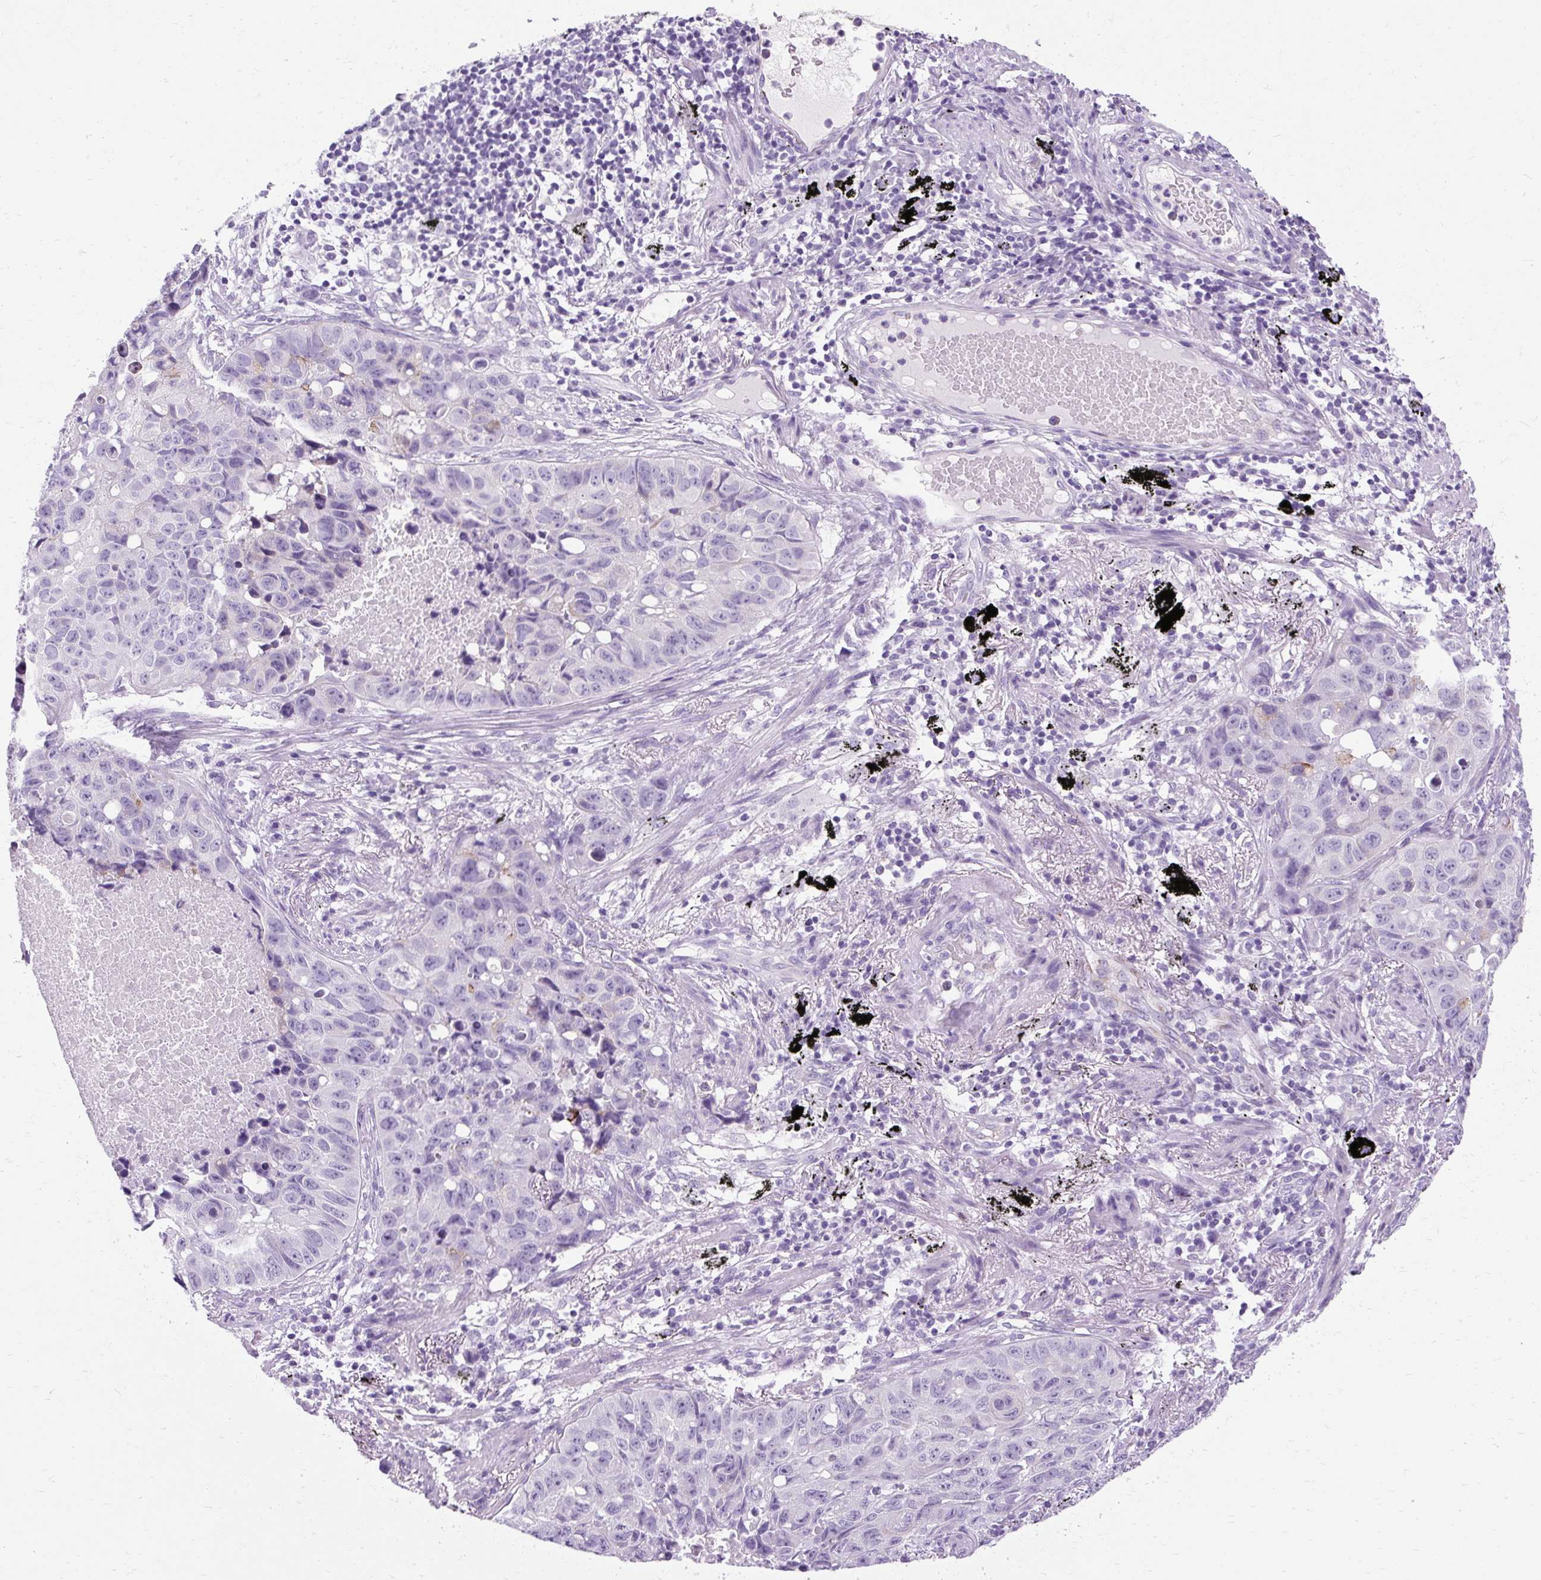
{"staining": {"intensity": "negative", "quantity": "none", "location": "none"}, "tissue": "lung cancer", "cell_type": "Tumor cells", "image_type": "cancer", "snomed": [{"axis": "morphology", "description": "Squamous cell carcinoma, NOS"}, {"axis": "topography", "description": "Lung"}], "caption": "DAB (3,3'-diaminobenzidine) immunohistochemical staining of lung cancer reveals no significant positivity in tumor cells.", "gene": "B3GNT4", "patient": {"sex": "male", "age": 60}}